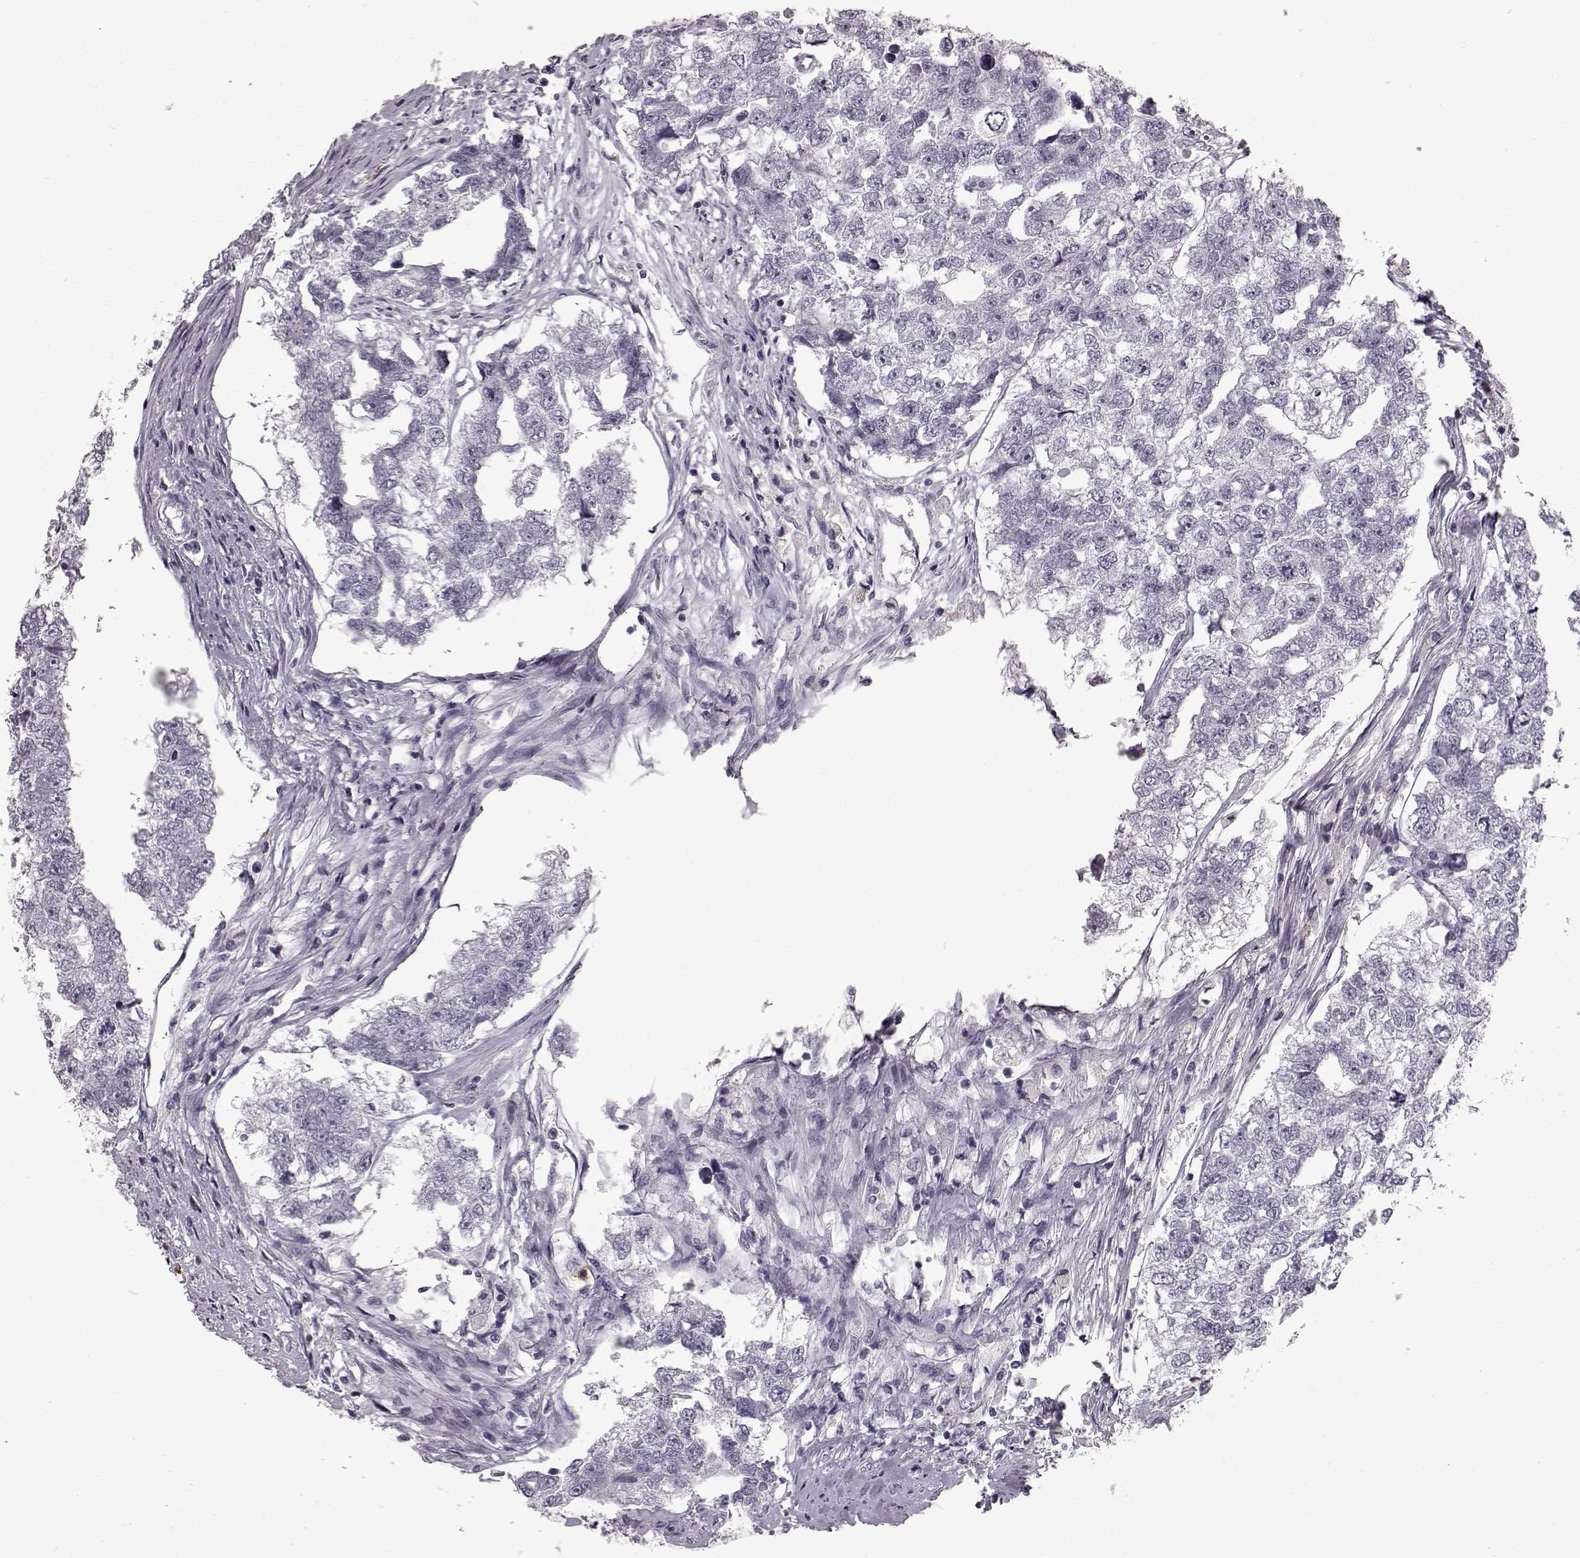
{"staining": {"intensity": "negative", "quantity": "none", "location": "none"}, "tissue": "testis cancer", "cell_type": "Tumor cells", "image_type": "cancer", "snomed": [{"axis": "morphology", "description": "Carcinoma, Embryonal, NOS"}, {"axis": "morphology", "description": "Teratoma, malignant, NOS"}, {"axis": "topography", "description": "Testis"}], "caption": "Photomicrograph shows no significant protein positivity in tumor cells of testis cancer (malignant teratoma).", "gene": "FUT4", "patient": {"sex": "male", "age": 44}}